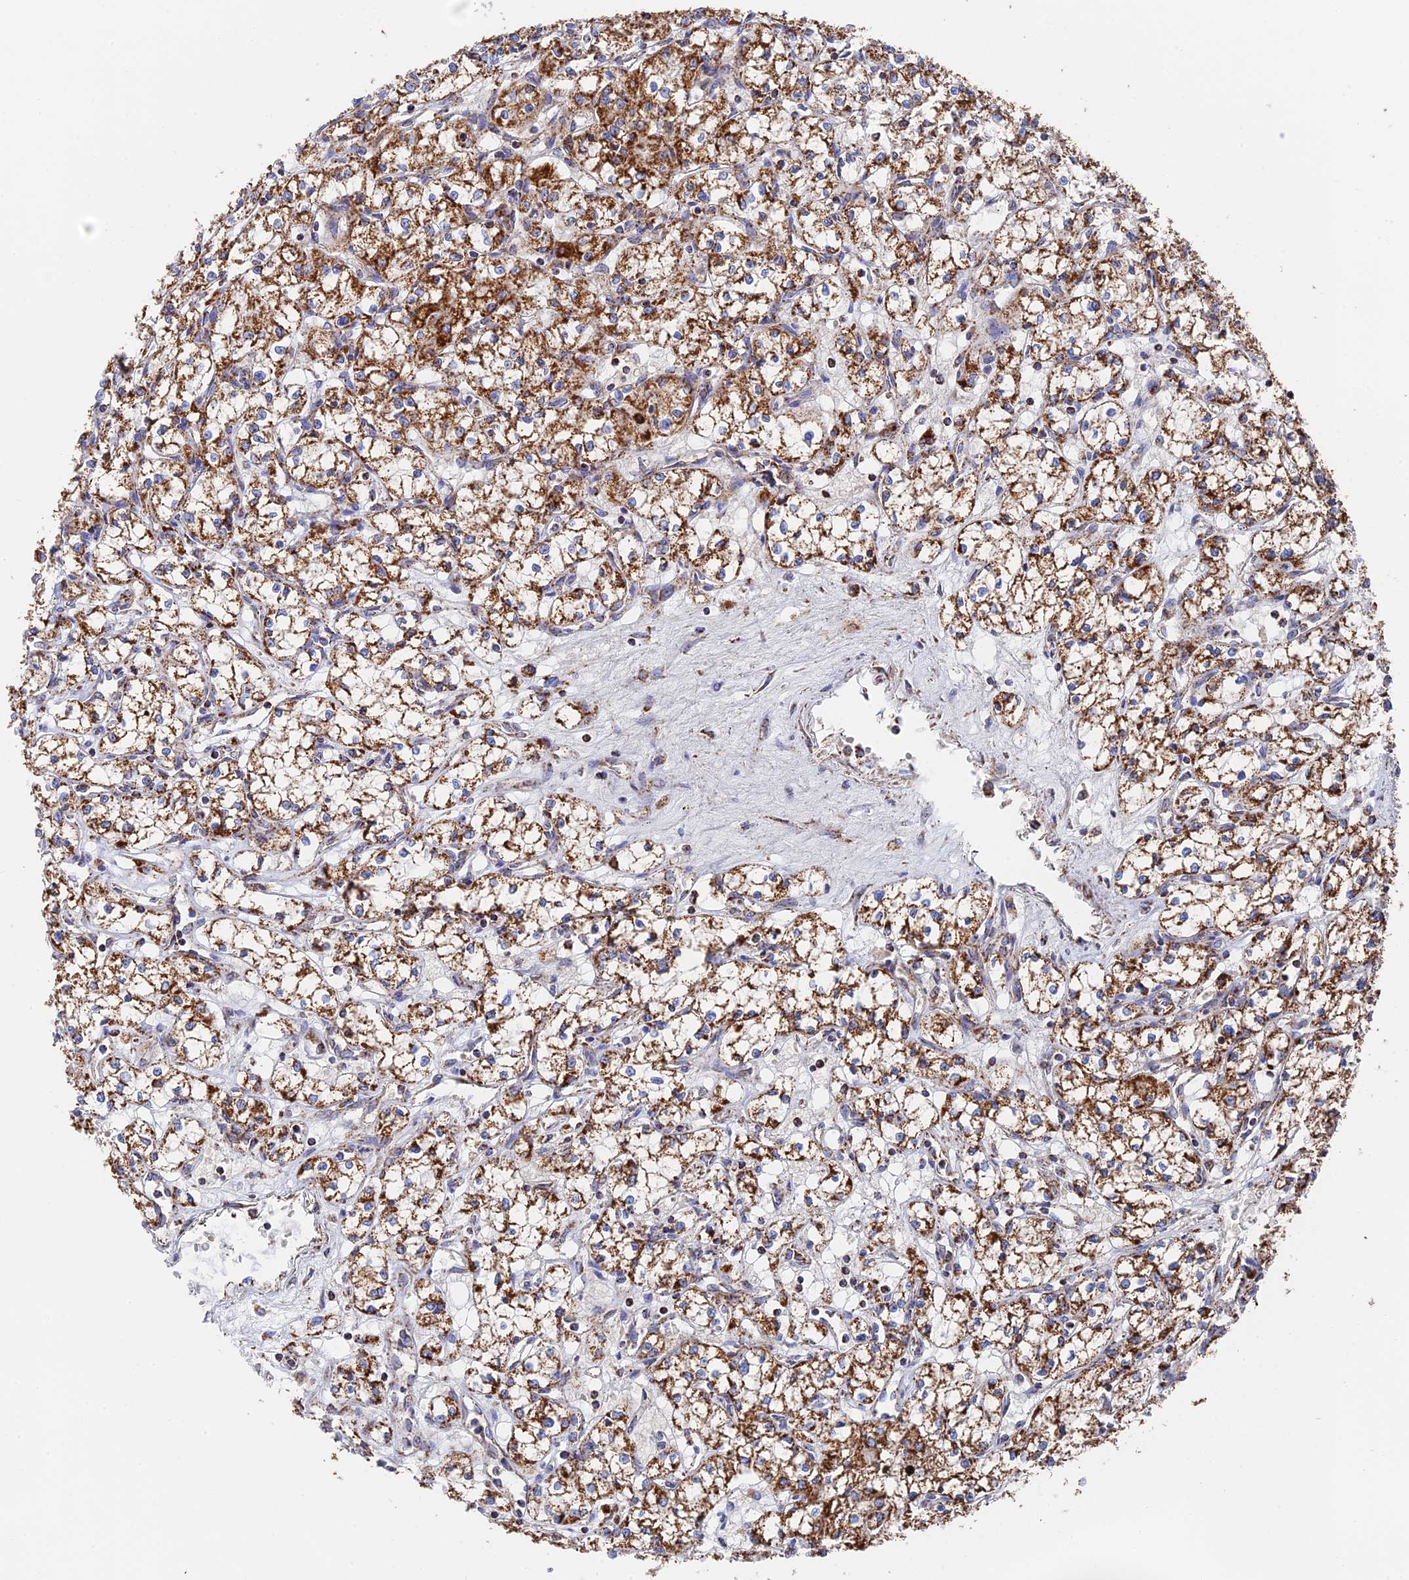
{"staining": {"intensity": "strong", "quantity": ">75%", "location": "cytoplasmic/membranous"}, "tissue": "renal cancer", "cell_type": "Tumor cells", "image_type": "cancer", "snomed": [{"axis": "morphology", "description": "Adenocarcinoma, NOS"}, {"axis": "topography", "description": "Kidney"}], "caption": "IHC of adenocarcinoma (renal) reveals high levels of strong cytoplasmic/membranous expression in approximately >75% of tumor cells. (Stains: DAB in brown, nuclei in blue, Microscopy: brightfield microscopy at high magnification).", "gene": "HAUS8", "patient": {"sex": "male", "age": 59}}